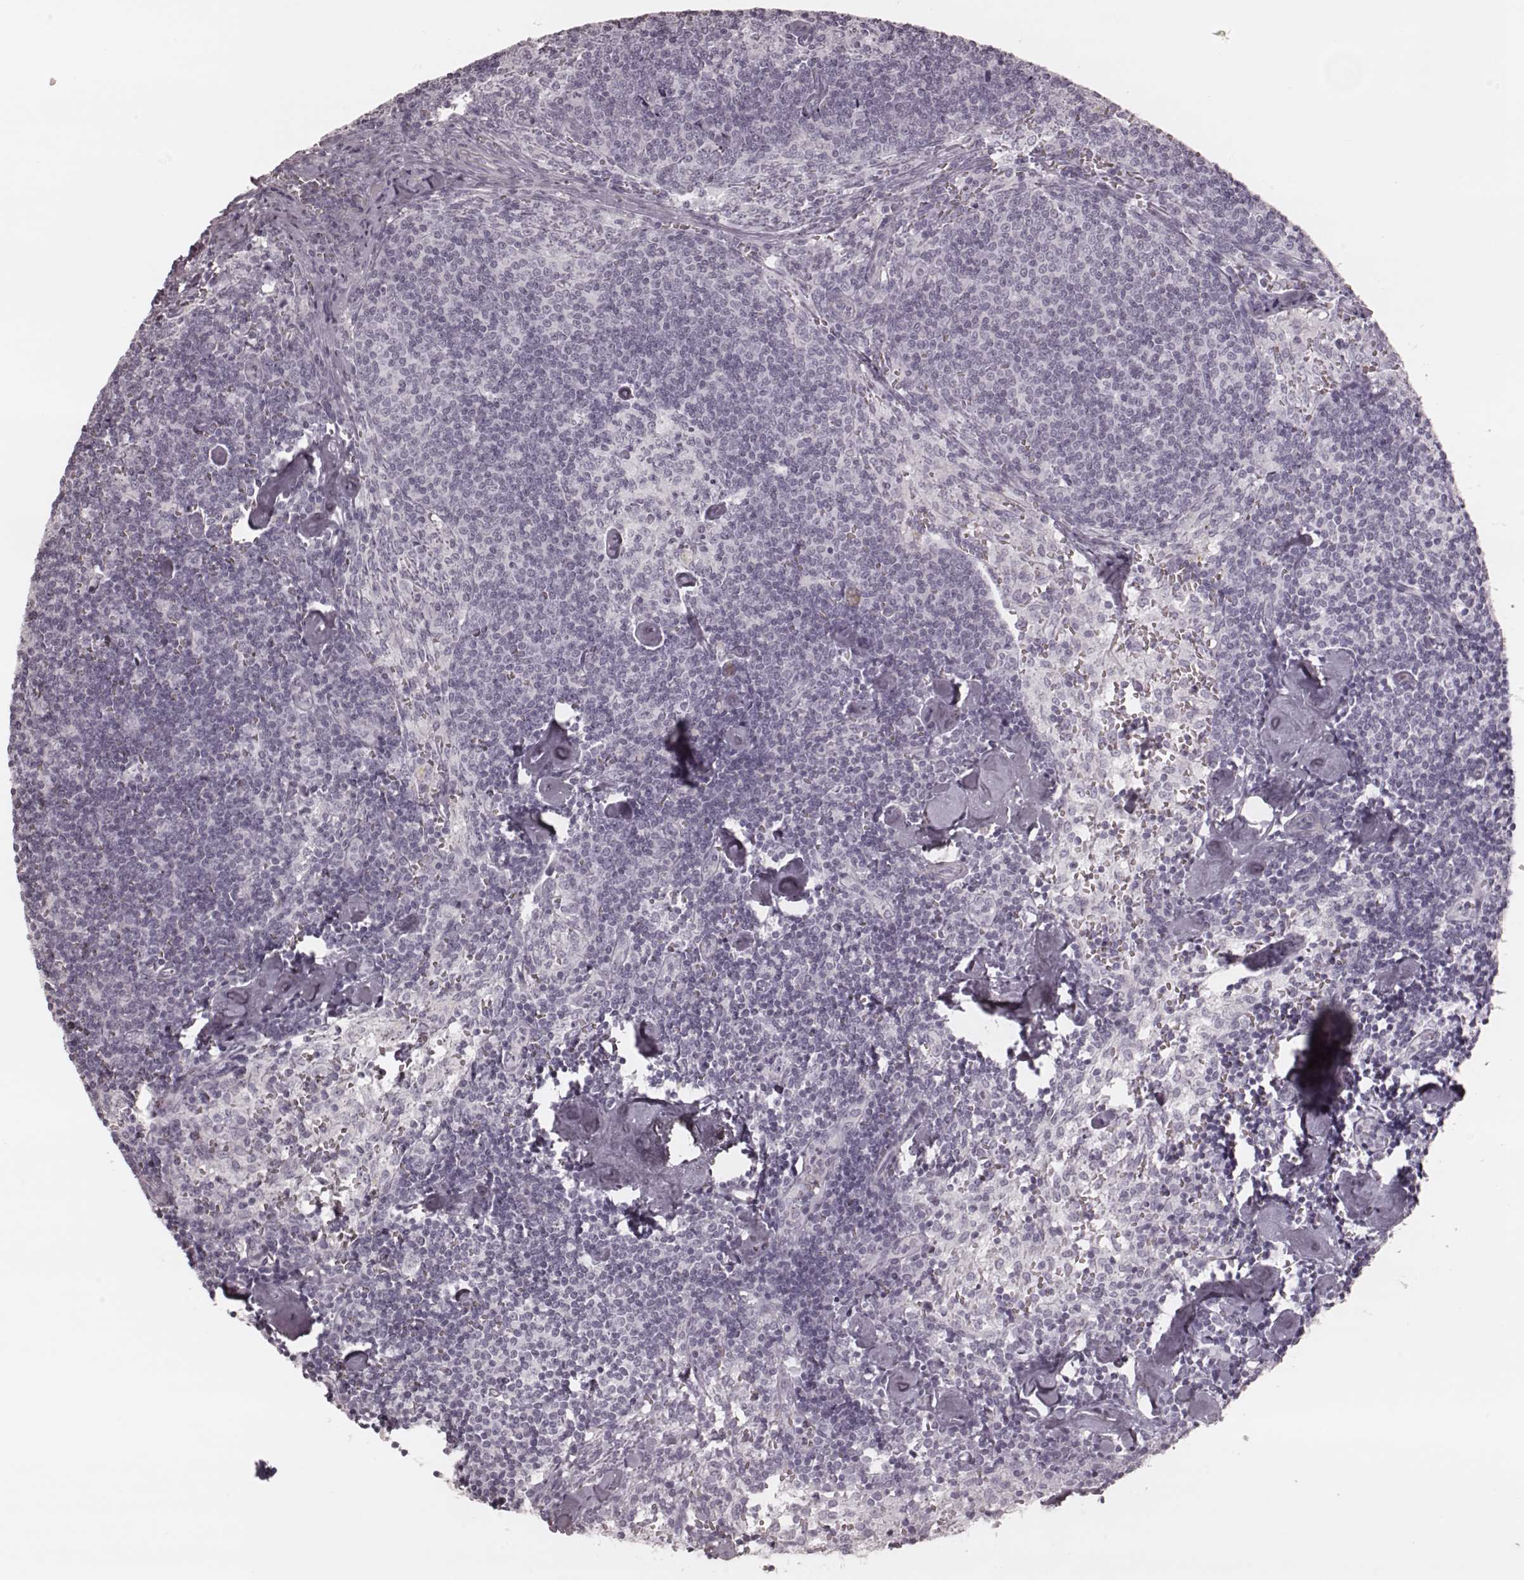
{"staining": {"intensity": "negative", "quantity": "none", "location": "none"}, "tissue": "lymph node", "cell_type": "Germinal center cells", "image_type": "normal", "snomed": [{"axis": "morphology", "description": "Normal tissue, NOS"}, {"axis": "topography", "description": "Lymph node"}], "caption": "The histopathology image reveals no significant expression in germinal center cells of lymph node. (DAB immunohistochemistry, high magnification).", "gene": "KRT74", "patient": {"sex": "female", "age": 50}}